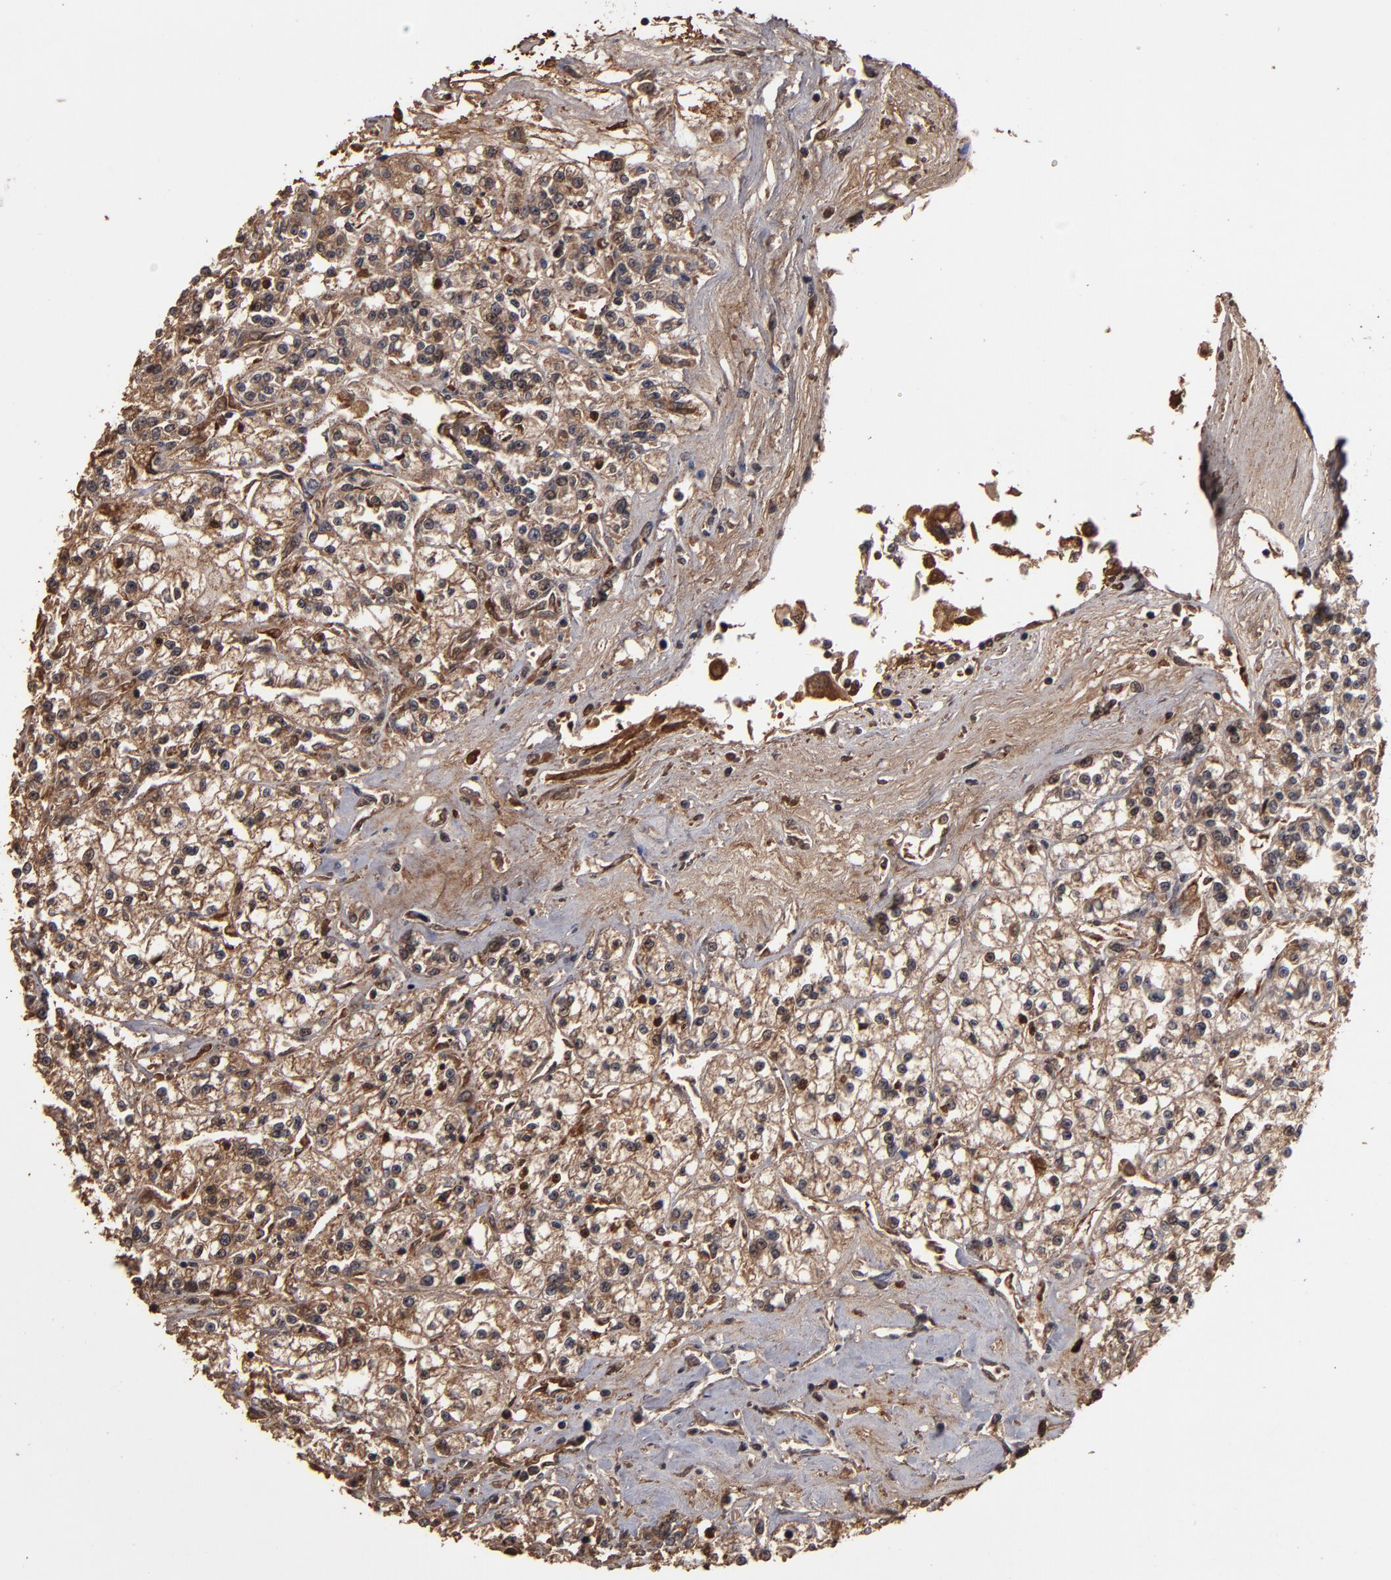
{"staining": {"intensity": "moderate", "quantity": ">75%", "location": "cytoplasmic/membranous,nuclear"}, "tissue": "renal cancer", "cell_type": "Tumor cells", "image_type": "cancer", "snomed": [{"axis": "morphology", "description": "Adenocarcinoma, NOS"}, {"axis": "topography", "description": "Kidney"}], "caption": "The photomicrograph shows staining of renal adenocarcinoma, revealing moderate cytoplasmic/membranous and nuclear protein positivity (brown color) within tumor cells. (Brightfield microscopy of DAB IHC at high magnification).", "gene": "NXF2B", "patient": {"sex": "female", "age": 76}}